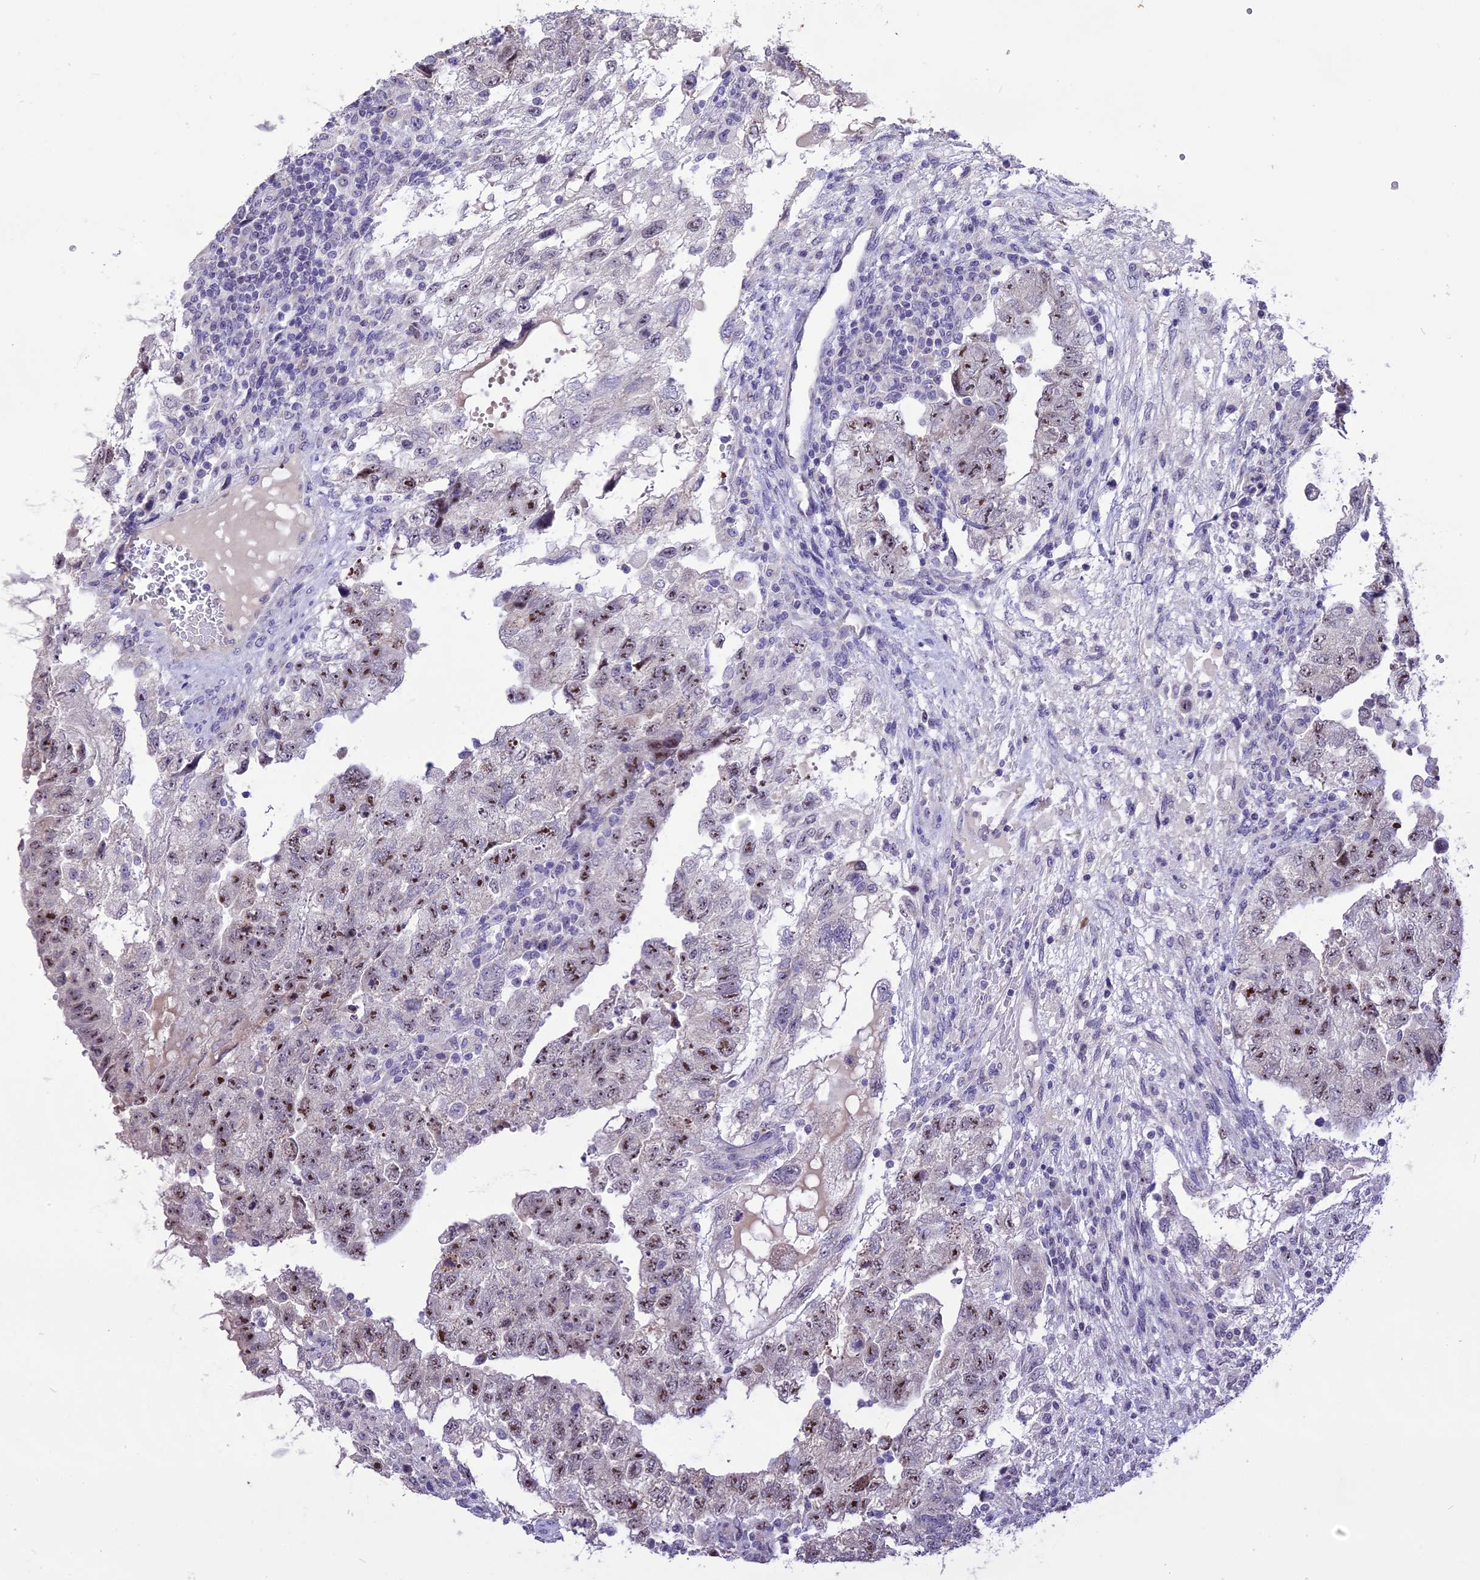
{"staining": {"intensity": "moderate", "quantity": ">75%", "location": "nuclear"}, "tissue": "testis cancer", "cell_type": "Tumor cells", "image_type": "cancer", "snomed": [{"axis": "morphology", "description": "Carcinoma, Embryonal, NOS"}, {"axis": "topography", "description": "Testis"}], "caption": "Human testis cancer stained with a brown dye shows moderate nuclear positive staining in about >75% of tumor cells.", "gene": "CMSS1", "patient": {"sex": "male", "age": 36}}